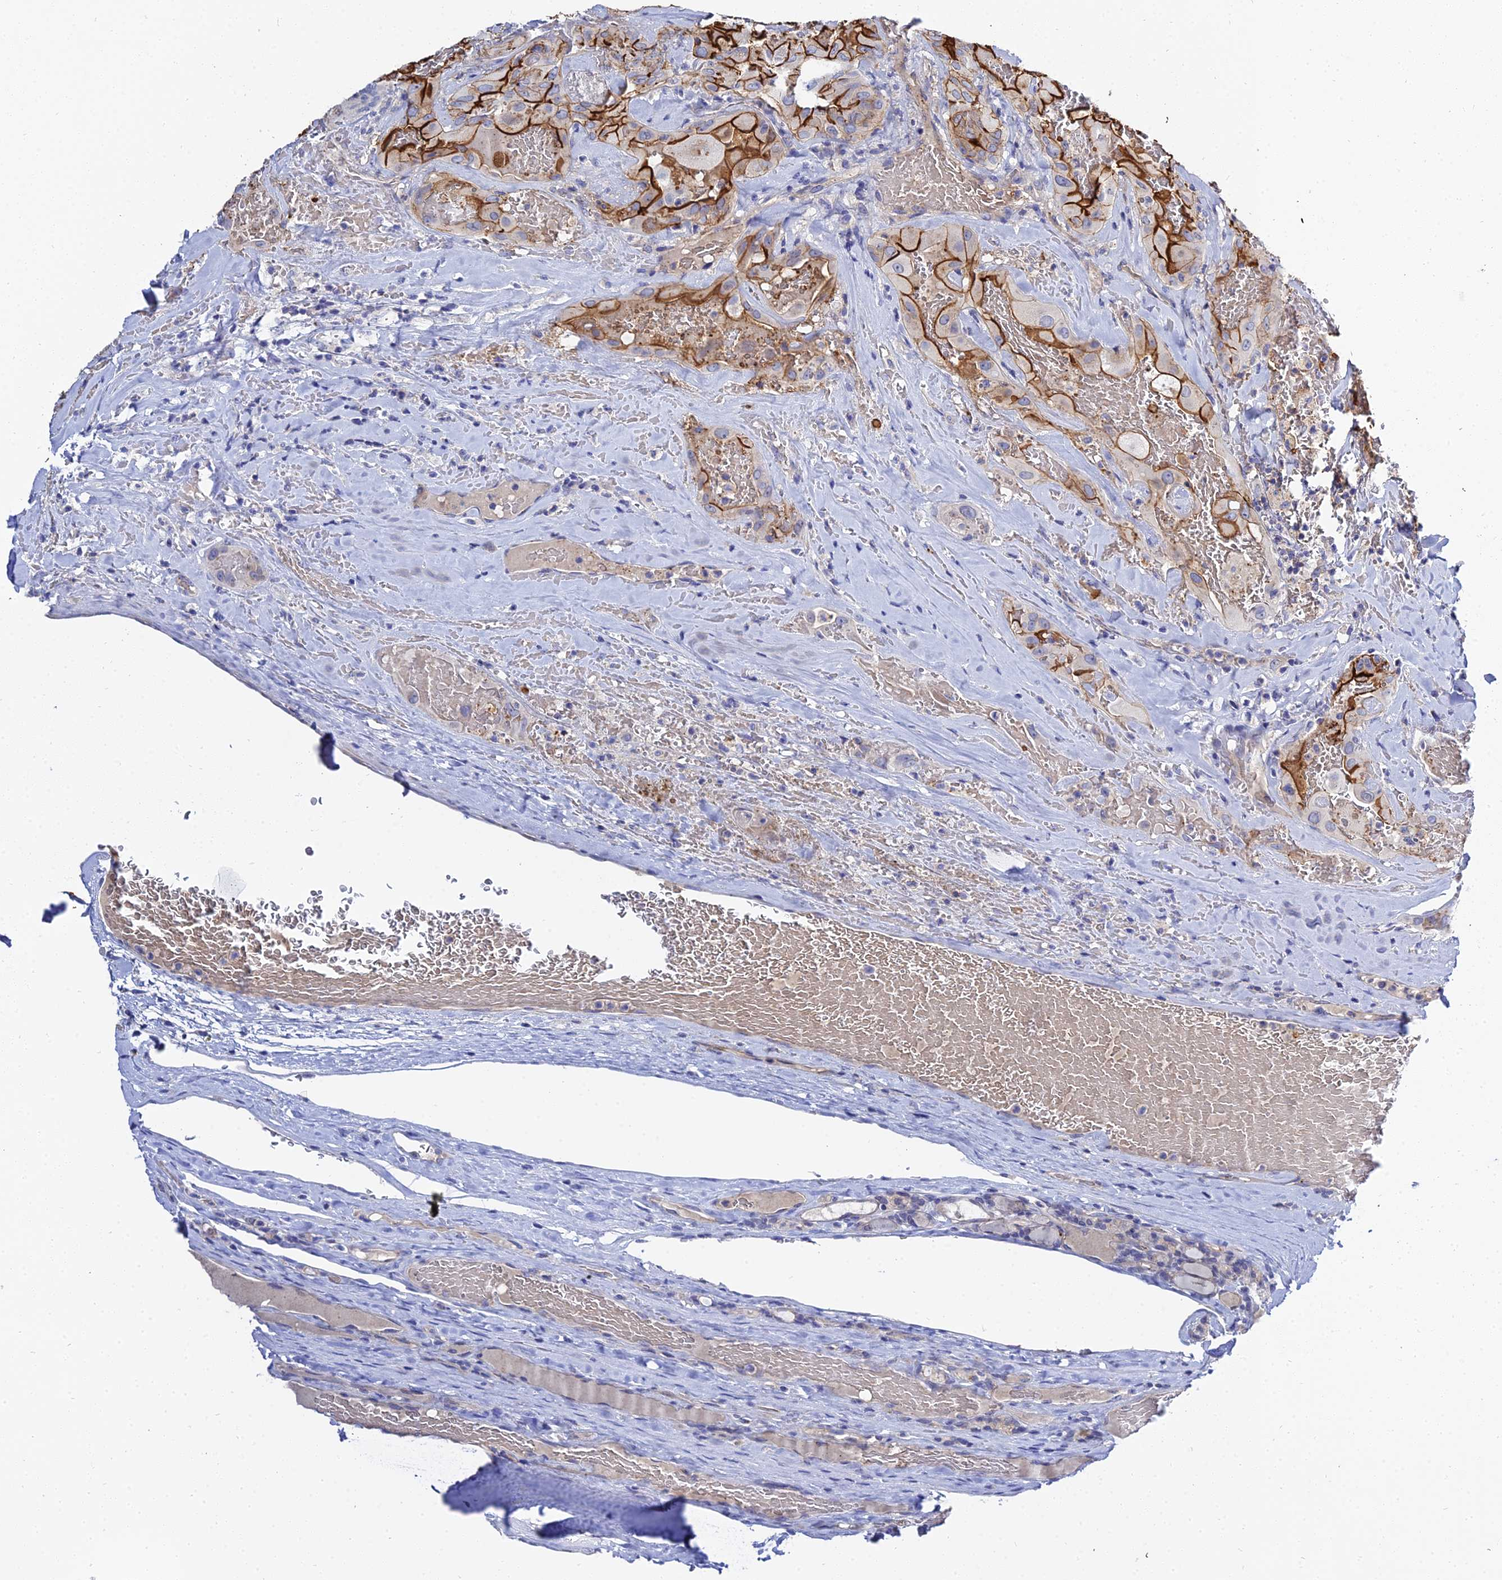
{"staining": {"intensity": "strong", "quantity": "25%-75%", "location": "cytoplasmic/membranous"}, "tissue": "thyroid cancer", "cell_type": "Tumor cells", "image_type": "cancer", "snomed": [{"axis": "morphology", "description": "Papillary adenocarcinoma, NOS"}, {"axis": "topography", "description": "Thyroid gland"}], "caption": "Immunohistochemical staining of human thyroid papillary adenocarcinoma shows high levels of strong cytoplasmic/membranous positivity in approximately 25%-75% of tumor cells.", "gene": "APOBEC3H", "patient": {"sex": "female", "age": 72}}